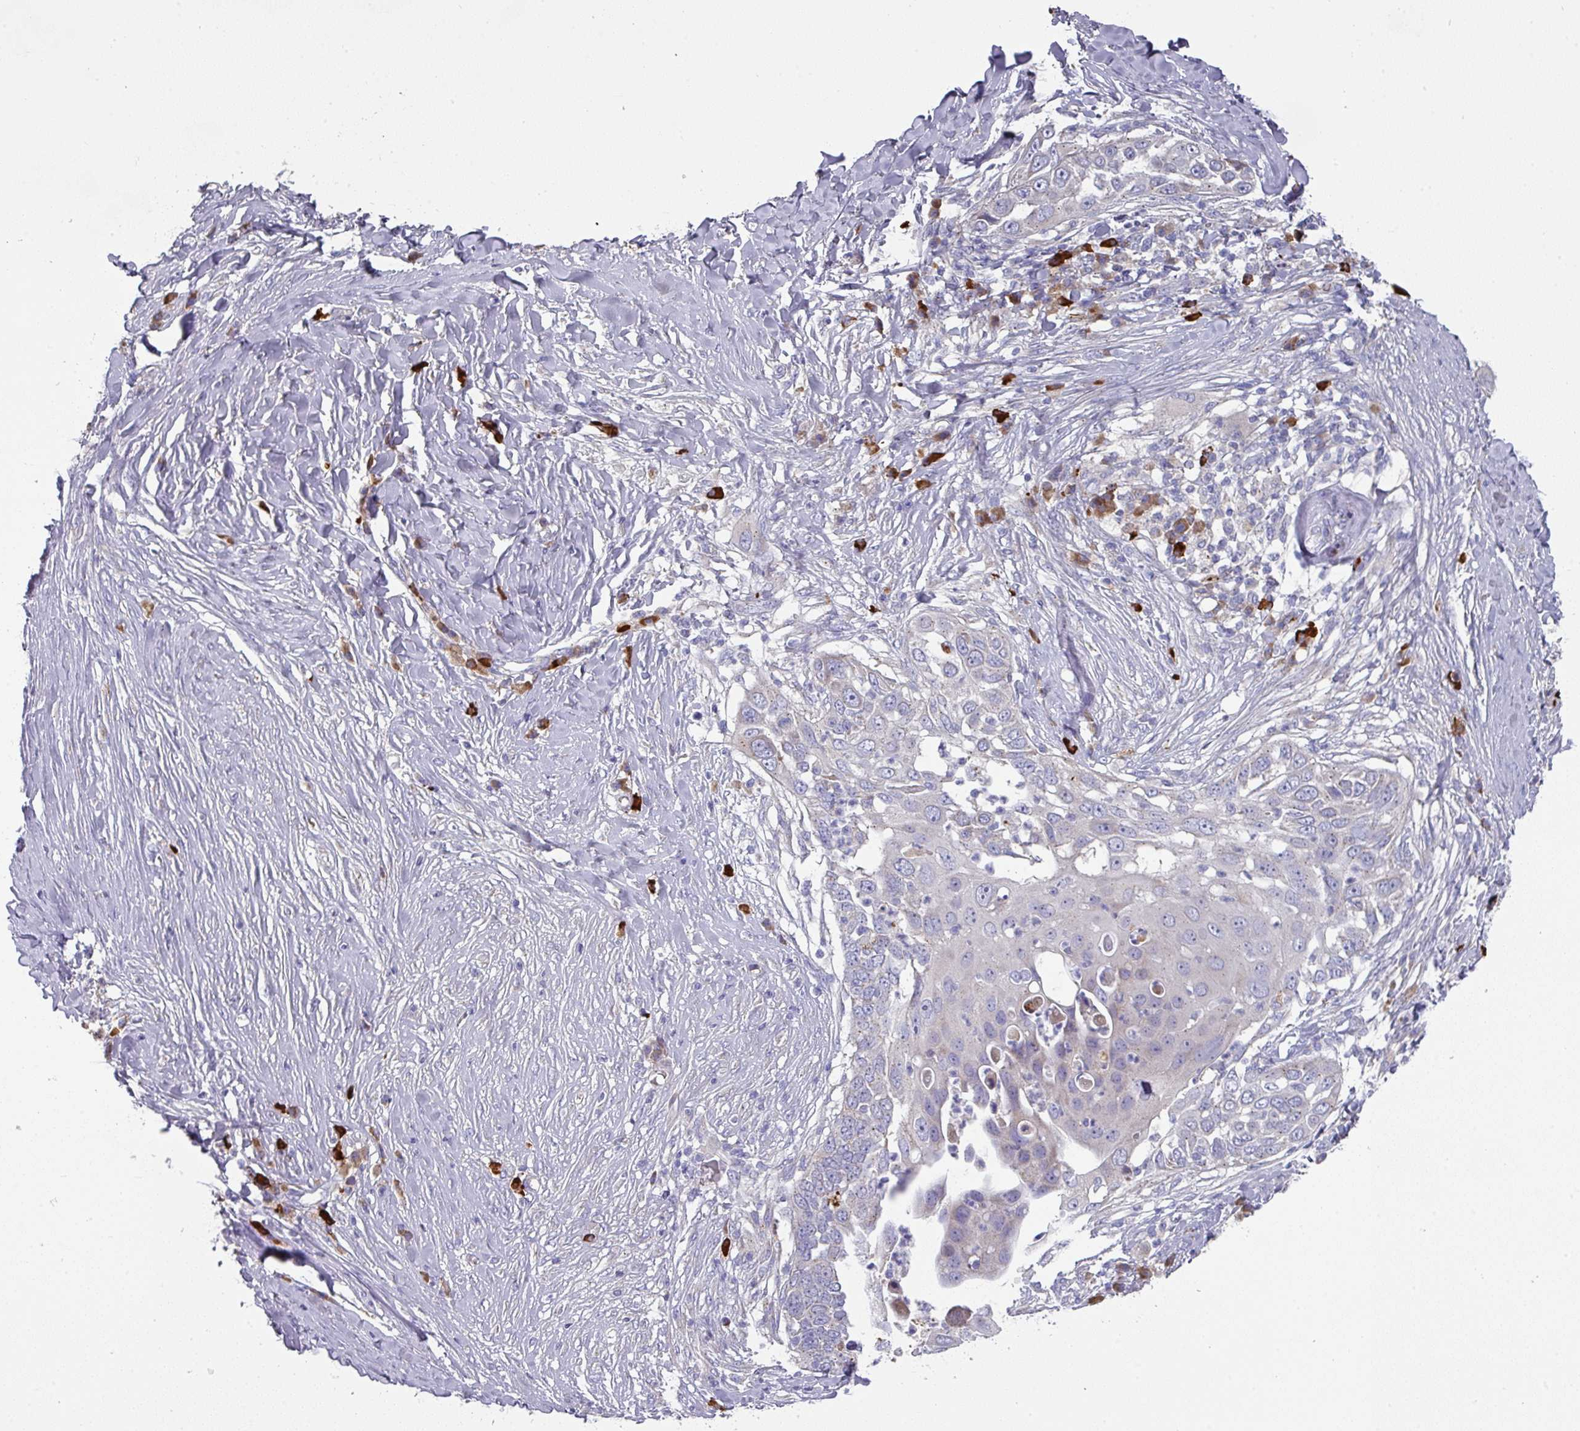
{"staining": {"intensity": "negative", "quantity": "none", "location": "none"}, "tissue": "skin cancer", "cell_type": "Tumor cells", "image_type": "cancer", "snomed": [{"axis": "morphology", "description": "Squamous cell carcinoma, NOS"}, {"axis": "topography", "description": "Skin"}], "caption": "A photomicrograph of skin cancer stained for a protein demonstrates no brown staining in tumor cells. The staining is performed using DAB (3,3'-diaminobenzidine) brown chromogen with nuclei counter-stained in using hematoxylin.", "gene": "IL4R", "patient": {"sex": "female", "age": 44}}